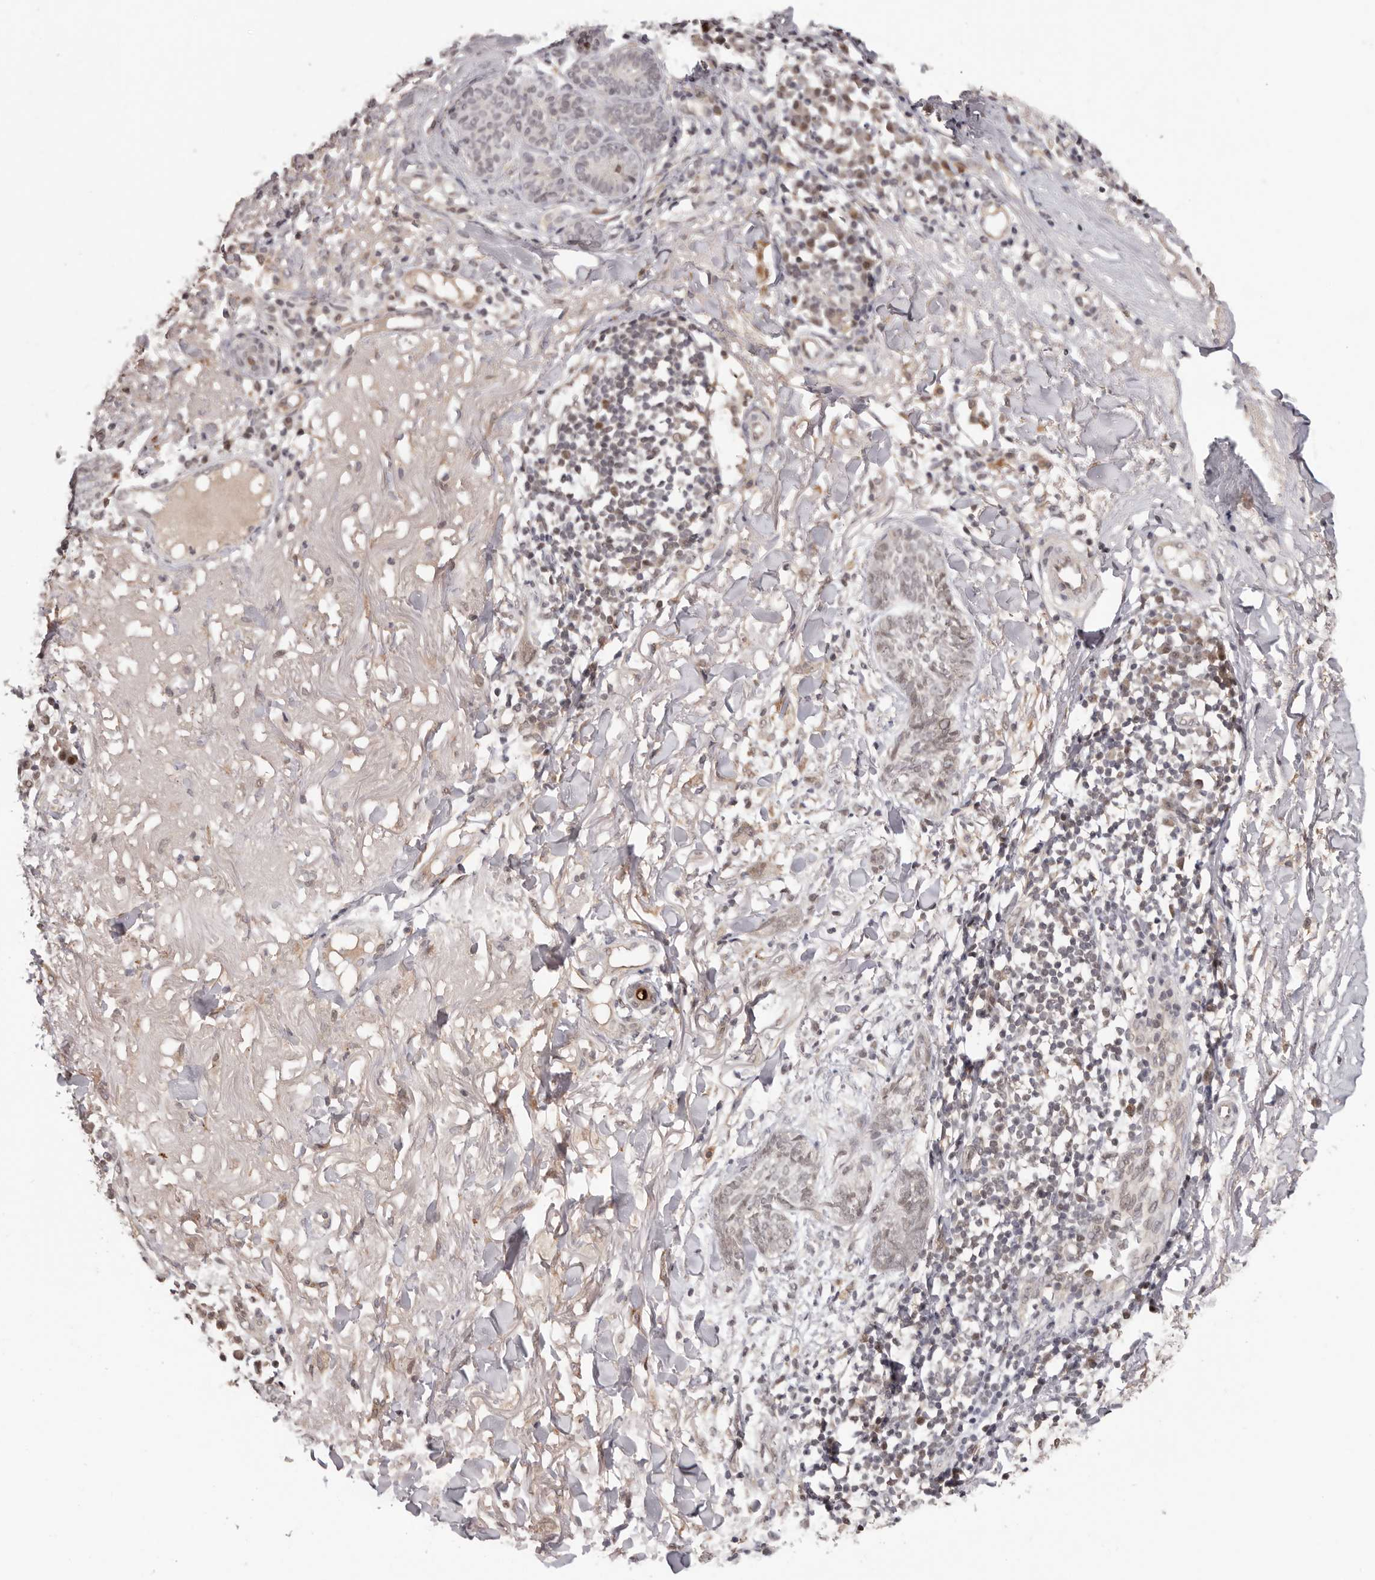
{"staining": {"intensity": "negative", "quantity": "none", "location": "none"}, "tissue": "skin cancer", "cell_type": "Tumor cells", "image_type": "cancer", "snomed": [{"axis": "morphology", "description": "Basal cell carcinoma"}, {"axis": "topography", "description": "Skin"}], "caption": "The micrograph reveals no significant expression in tumor cells of skin basal cell carcinoma.", "gene": "TBX5", "patient": {"sex": "male", "age": 85}}